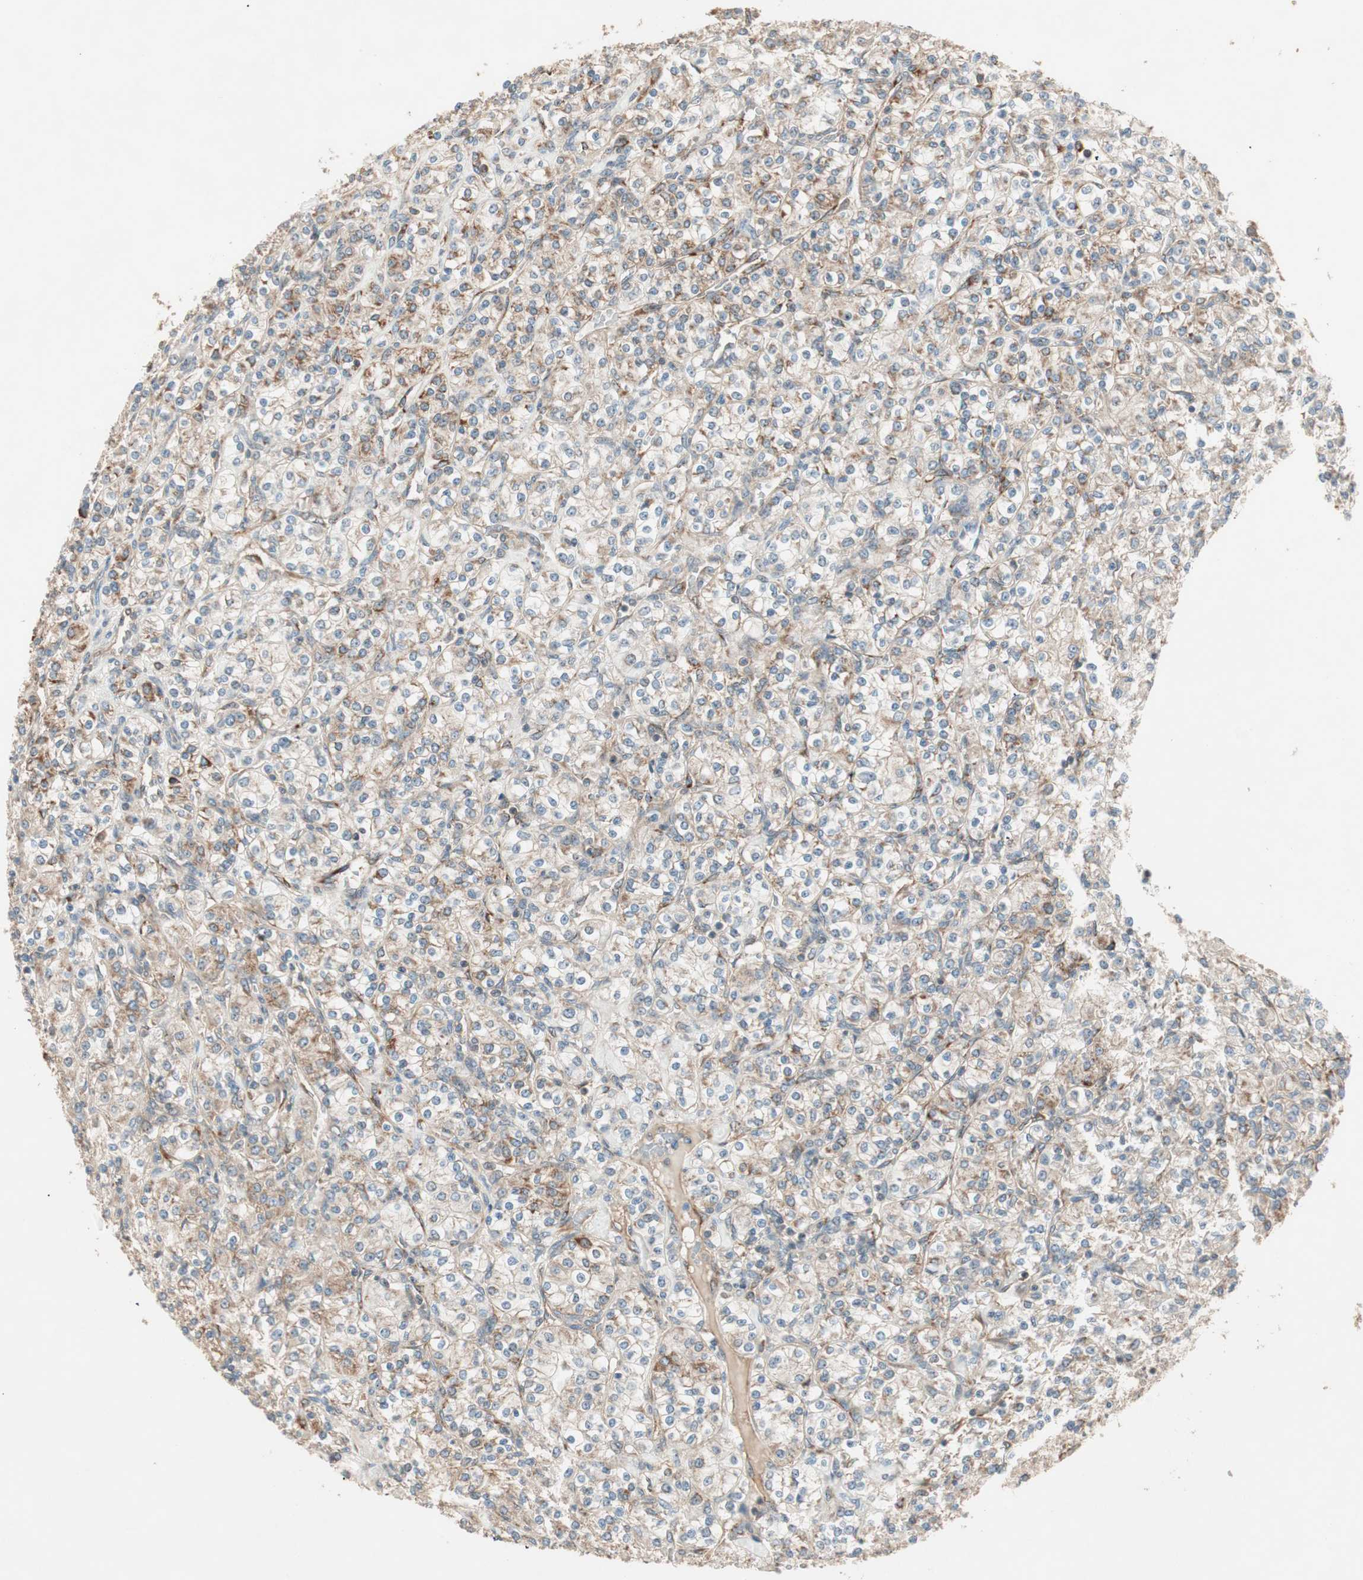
{"staining": {"intensity": "moderate", "quantity": ">75%", "location": "cytoplasmic/membranous"}, "tissue": "renal cancer", "cell_type": "Tumor cells", "image_type": "cancer", "snomed": [{"axis": "morphology", "description": "Adenocarcinoma, NOS"}, {"axis": "topography", "description": "Kidney"}], "caption": "A micrograph of human renal cancer (adenocarcinoma) stained for a protein demonstrates moderate cytoplasmic/membranous brown staining in tumor cells. (DAB (3,3'-diaminobenzidine) = brown stain, brightfield microscopy at high magnification).", "gene": "CC2D1A", "patient": {"sex": "male", "age": 77}}